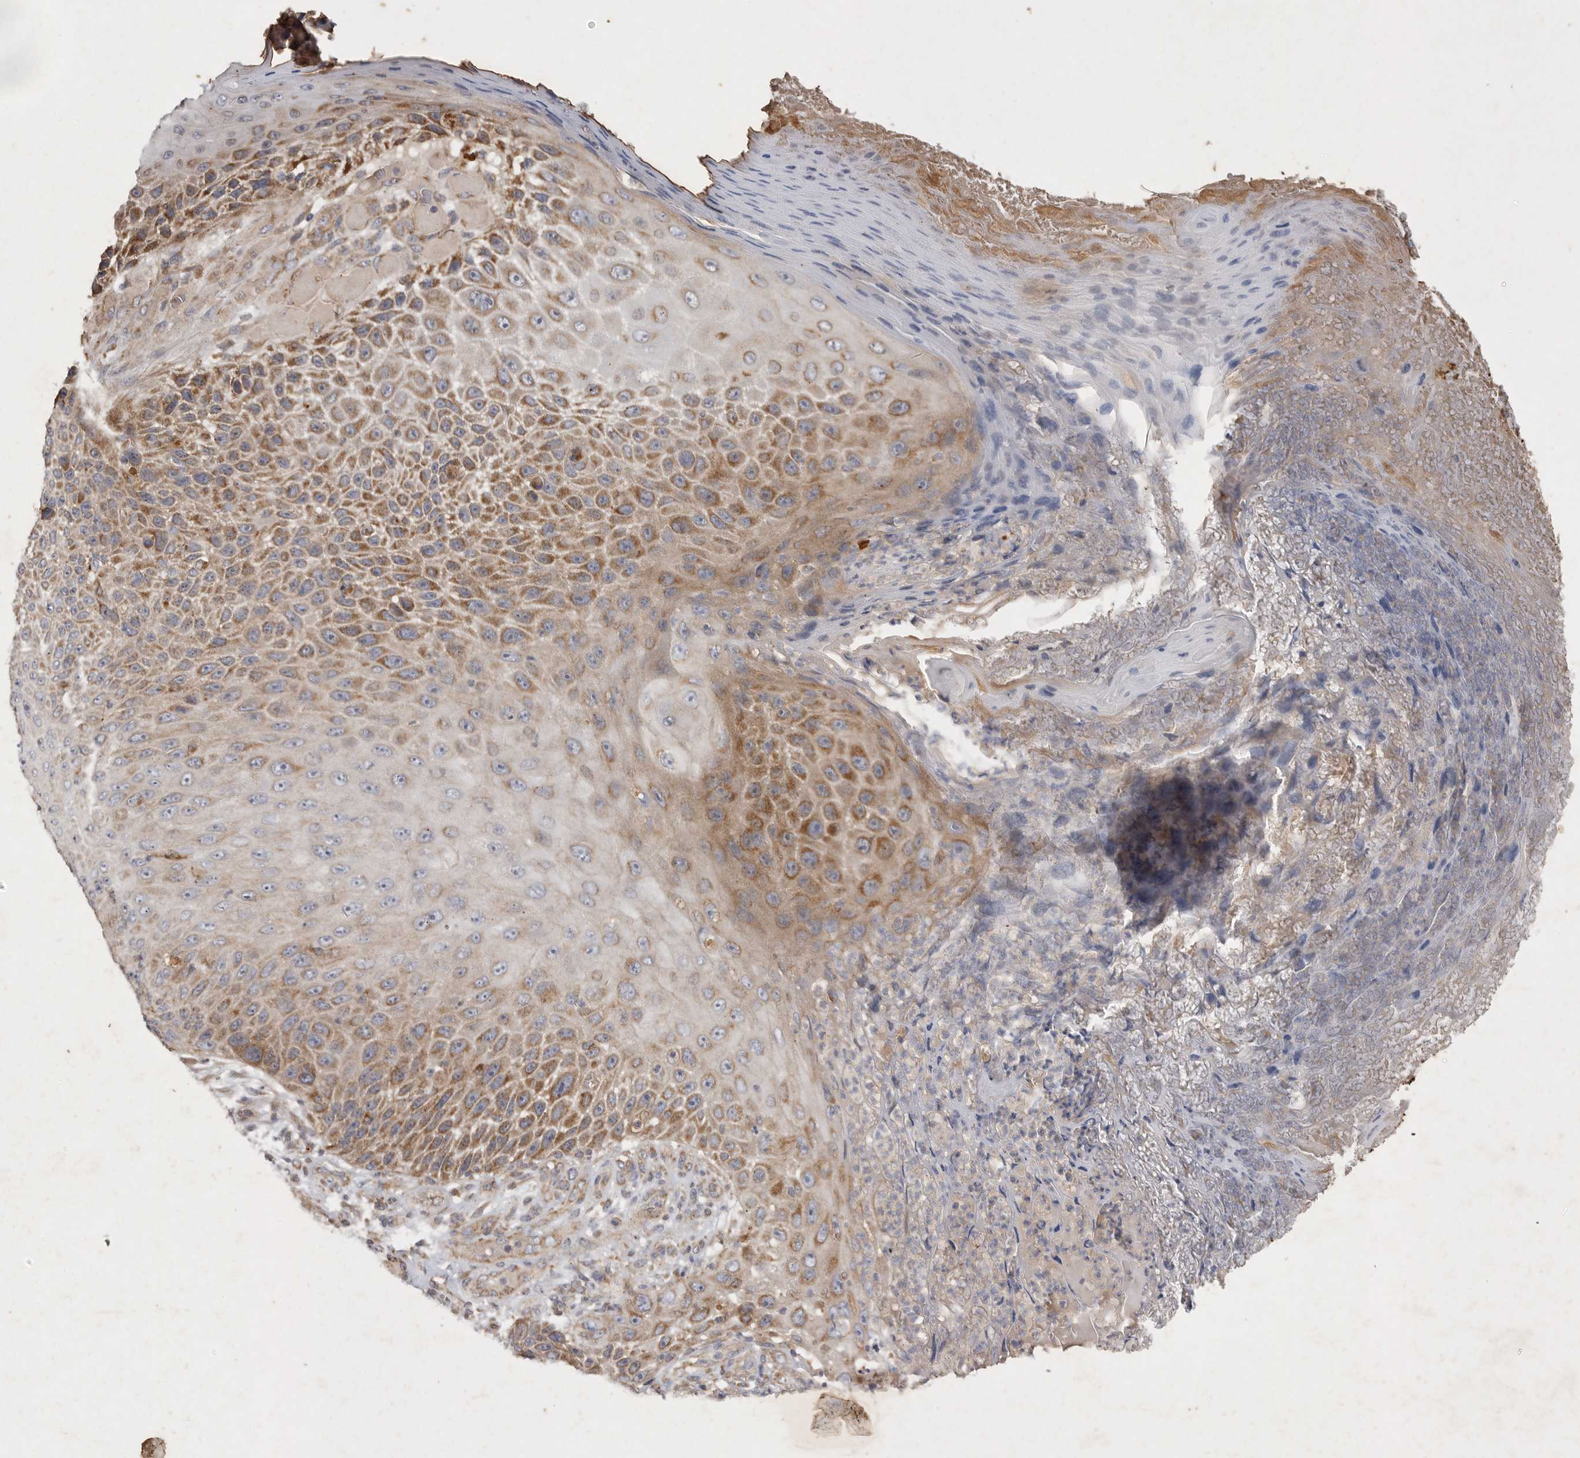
{"staining": {"intensity": "moderate", "quantity": ">75%", "location": "cytoplasmic/membranous"}, "tissue": "skin cancer", "cell_type": "Tumor cells", "image_type": "cancer", "snomed": [{"axis": "morphology", "description": "Squamous cell carcinoma, NOS"}, {"axis": "topography", "description": "Skin"}], "caption": "DAB immunohistochemical staining of human skin cancer (squamous cell carcinoma) shows moderate cytoplasmic/membranous protein expression in approximately >75% of tumor cells.", "gene": "MRPL41", "patient": {"sex": "female", "age": 88}}